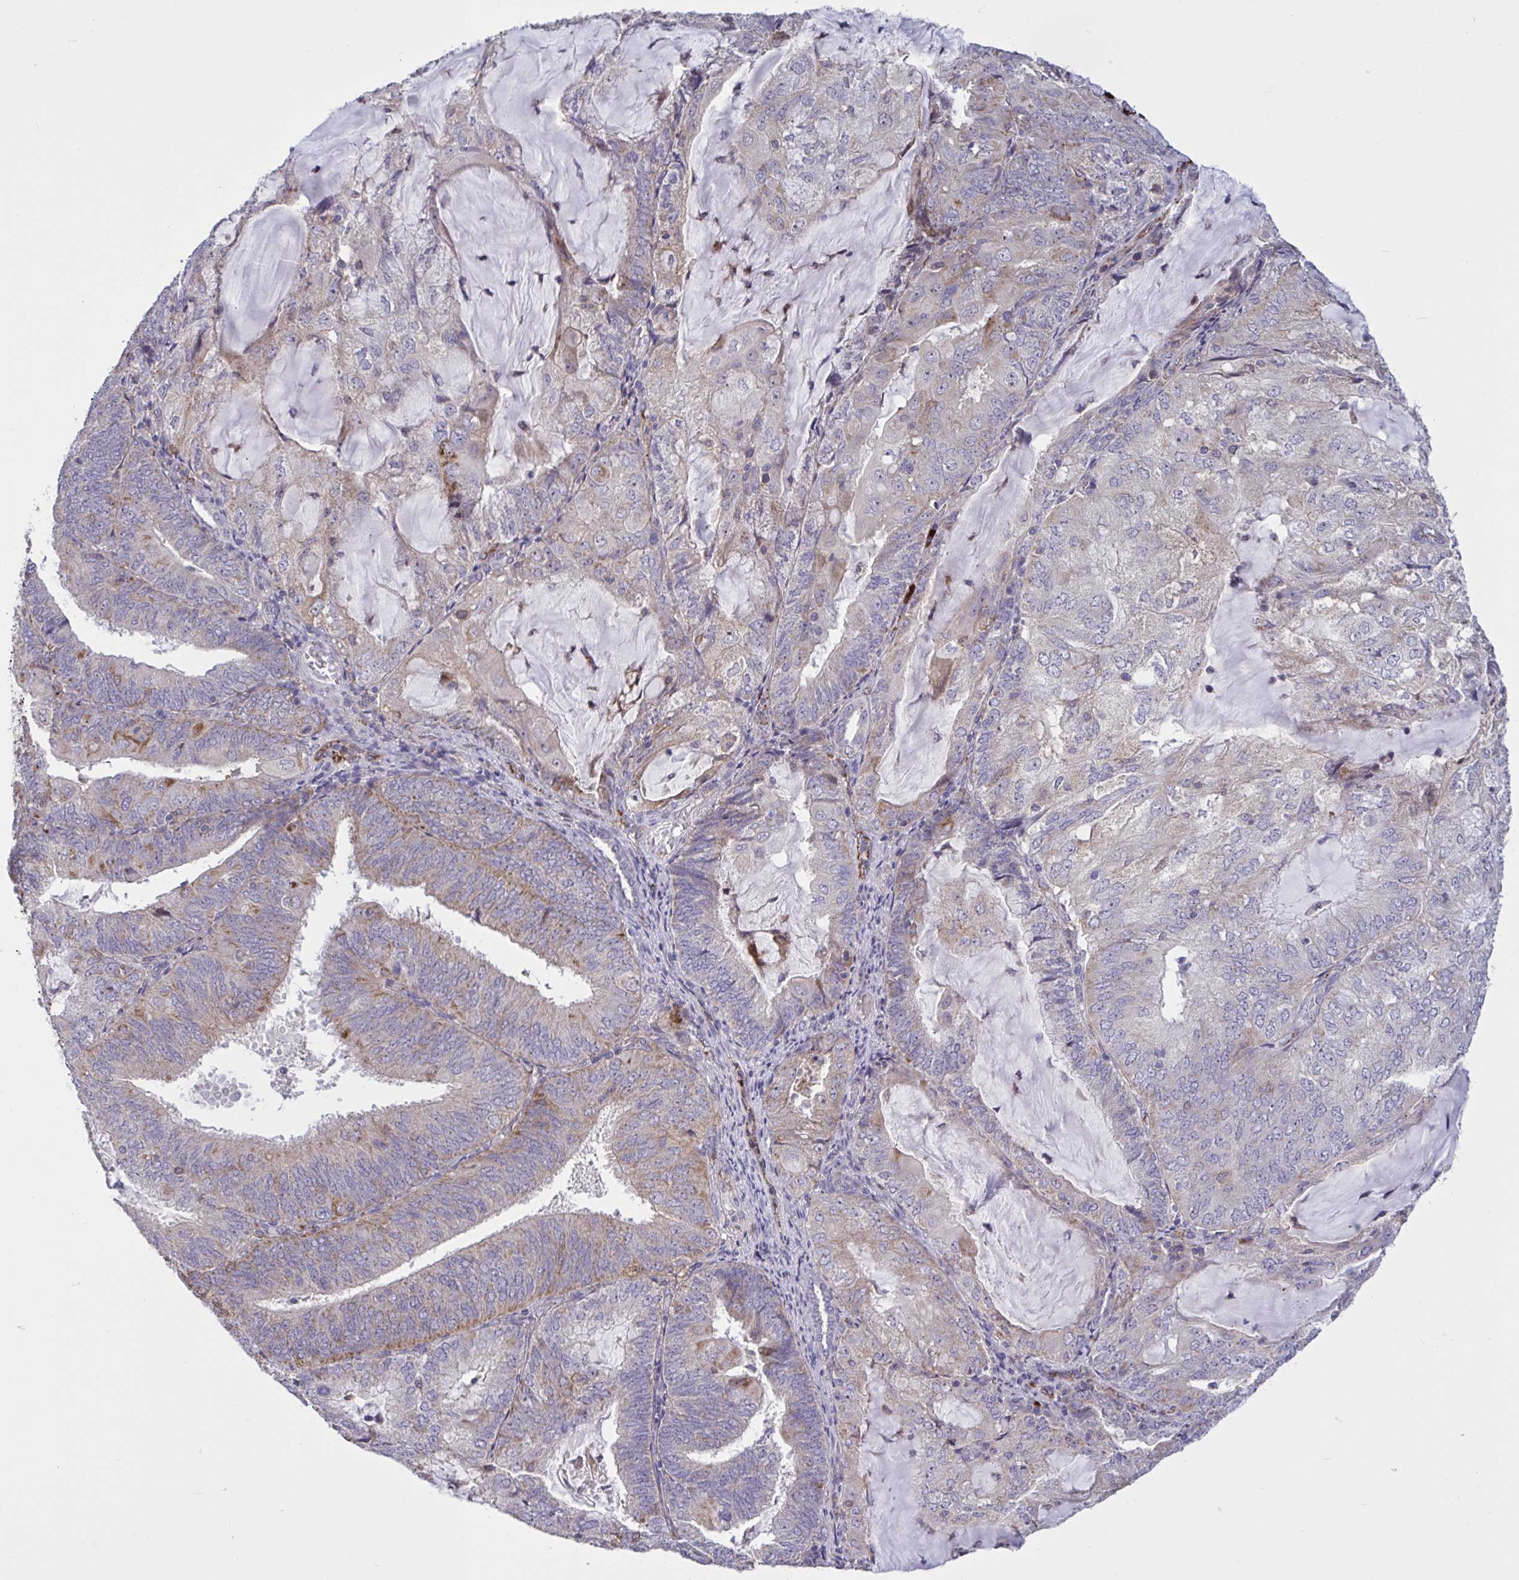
{"staining": {"intensity": "moderate", "quantity": "25%-75%", "location": "cytoplasmic/membranous"}, "tissue": "endometrial cancer", "cell_type": "Tumor cells", "image_type": "cancer", "snomed": [{"axis": "morphology", "description": "Adenocarcinoma, NOS"}, {"axis": "topography", "description": "Endometrium"}], "caption": "Brown immunohistochemical staining in human endometrial adenocarcinoma reveals moderate cytoplasmic/membranous positivity in about 25%-75% of tumor cells.", "gene": "CD101", "patient": {"sex": "female", "age": 81}}